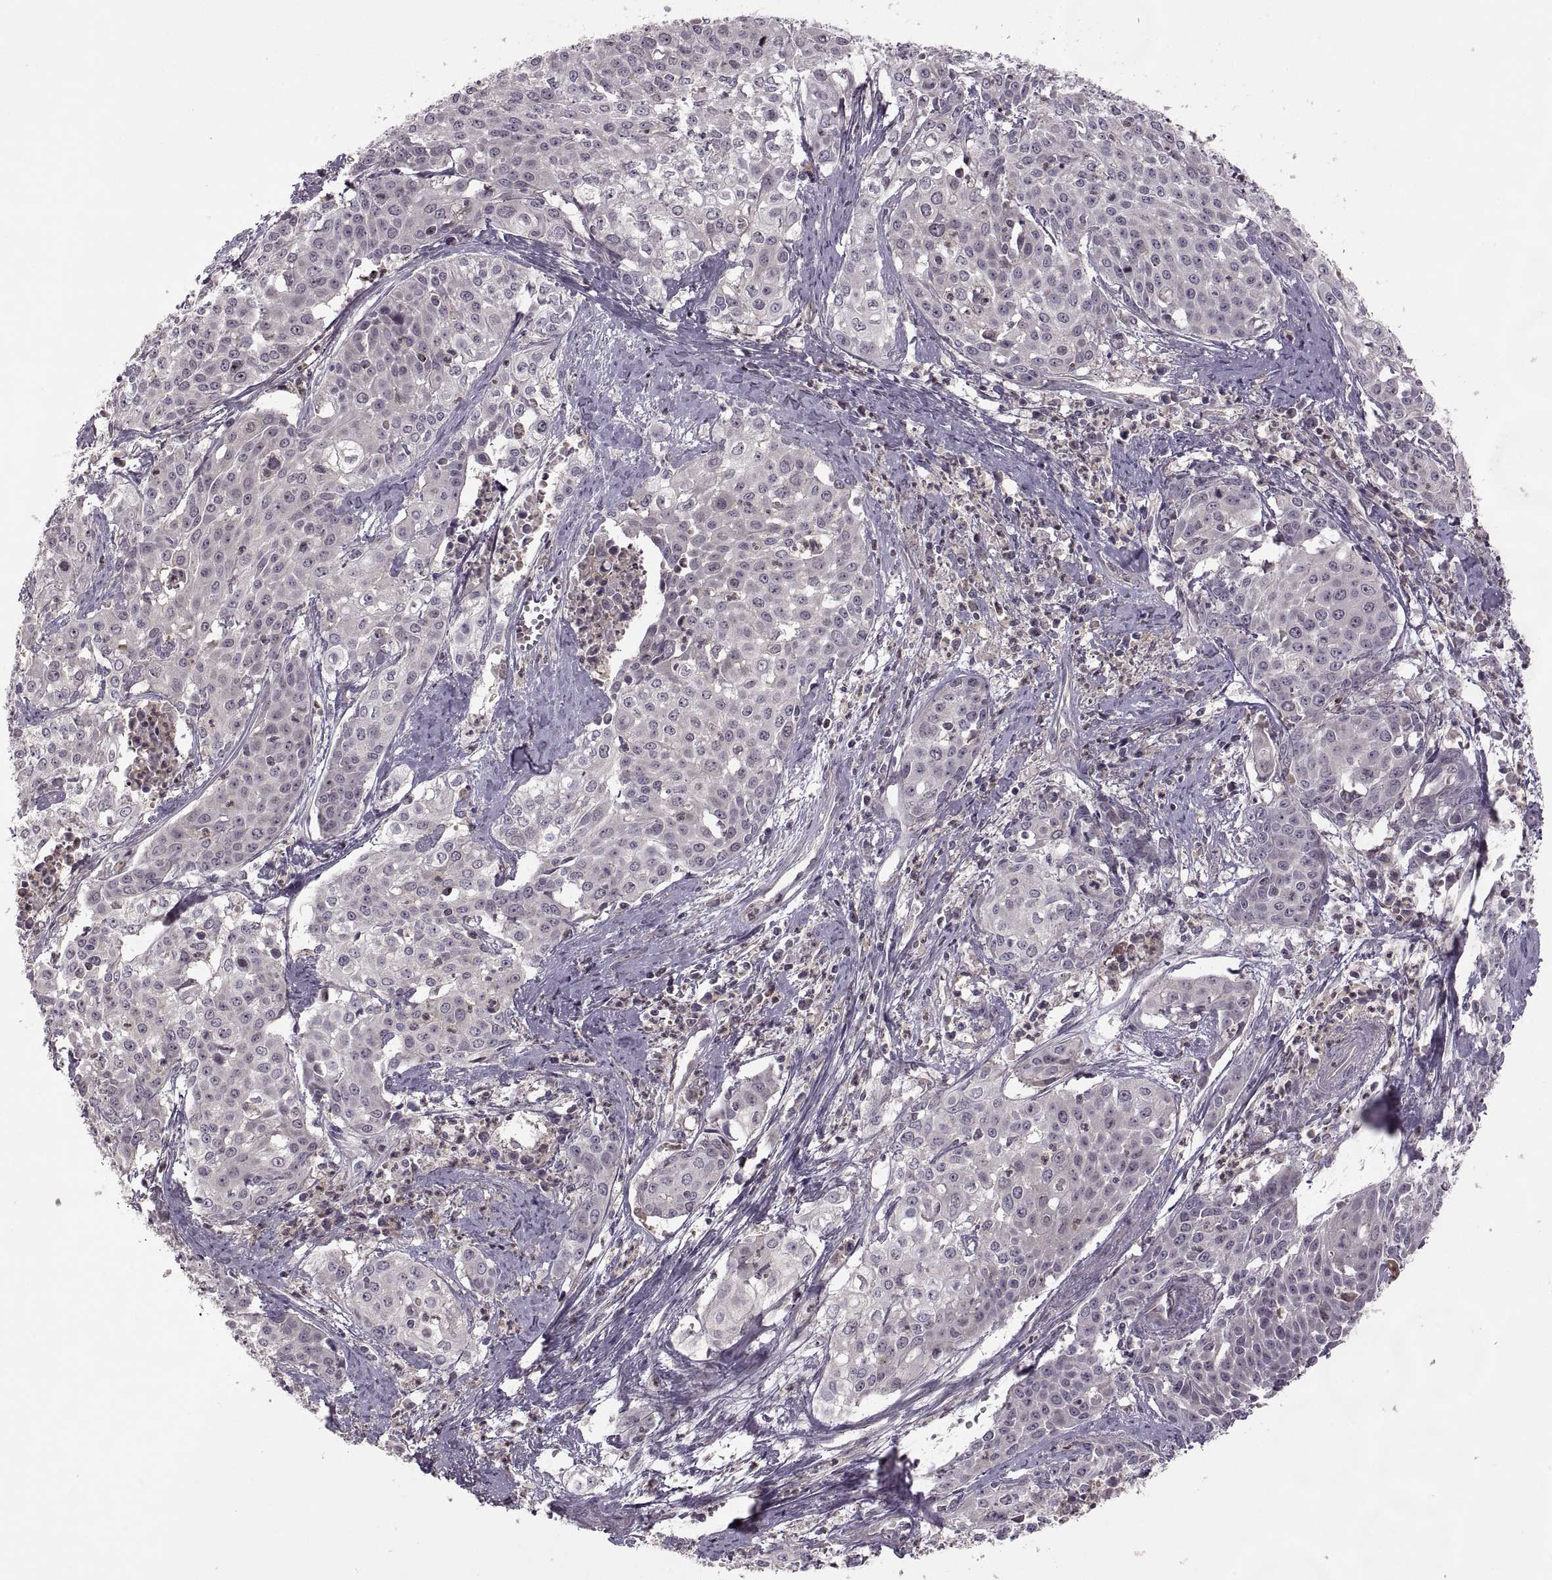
{"staining": {"intensity": "negative", "quantity": "none", "location": "none"}, "tissue": "cervical cancer", "cell_type": "Tumor cells", "image_type": "cancer", "snomed": [{"axis": "morphology", "description": "Squamous cell carcinoma, NOS"}, {"axis": "topography", "description": "Cervix"}], "caption": "The image exhibits no significant staining in tumor cells of squamous cell carcinoma (cervical). (DAB (3,3'-diaminobenzidine) IHC with hematoxylin counter stain).", "gene": "PIERCE1", "patient": {"sex": "female", "age": 39}}